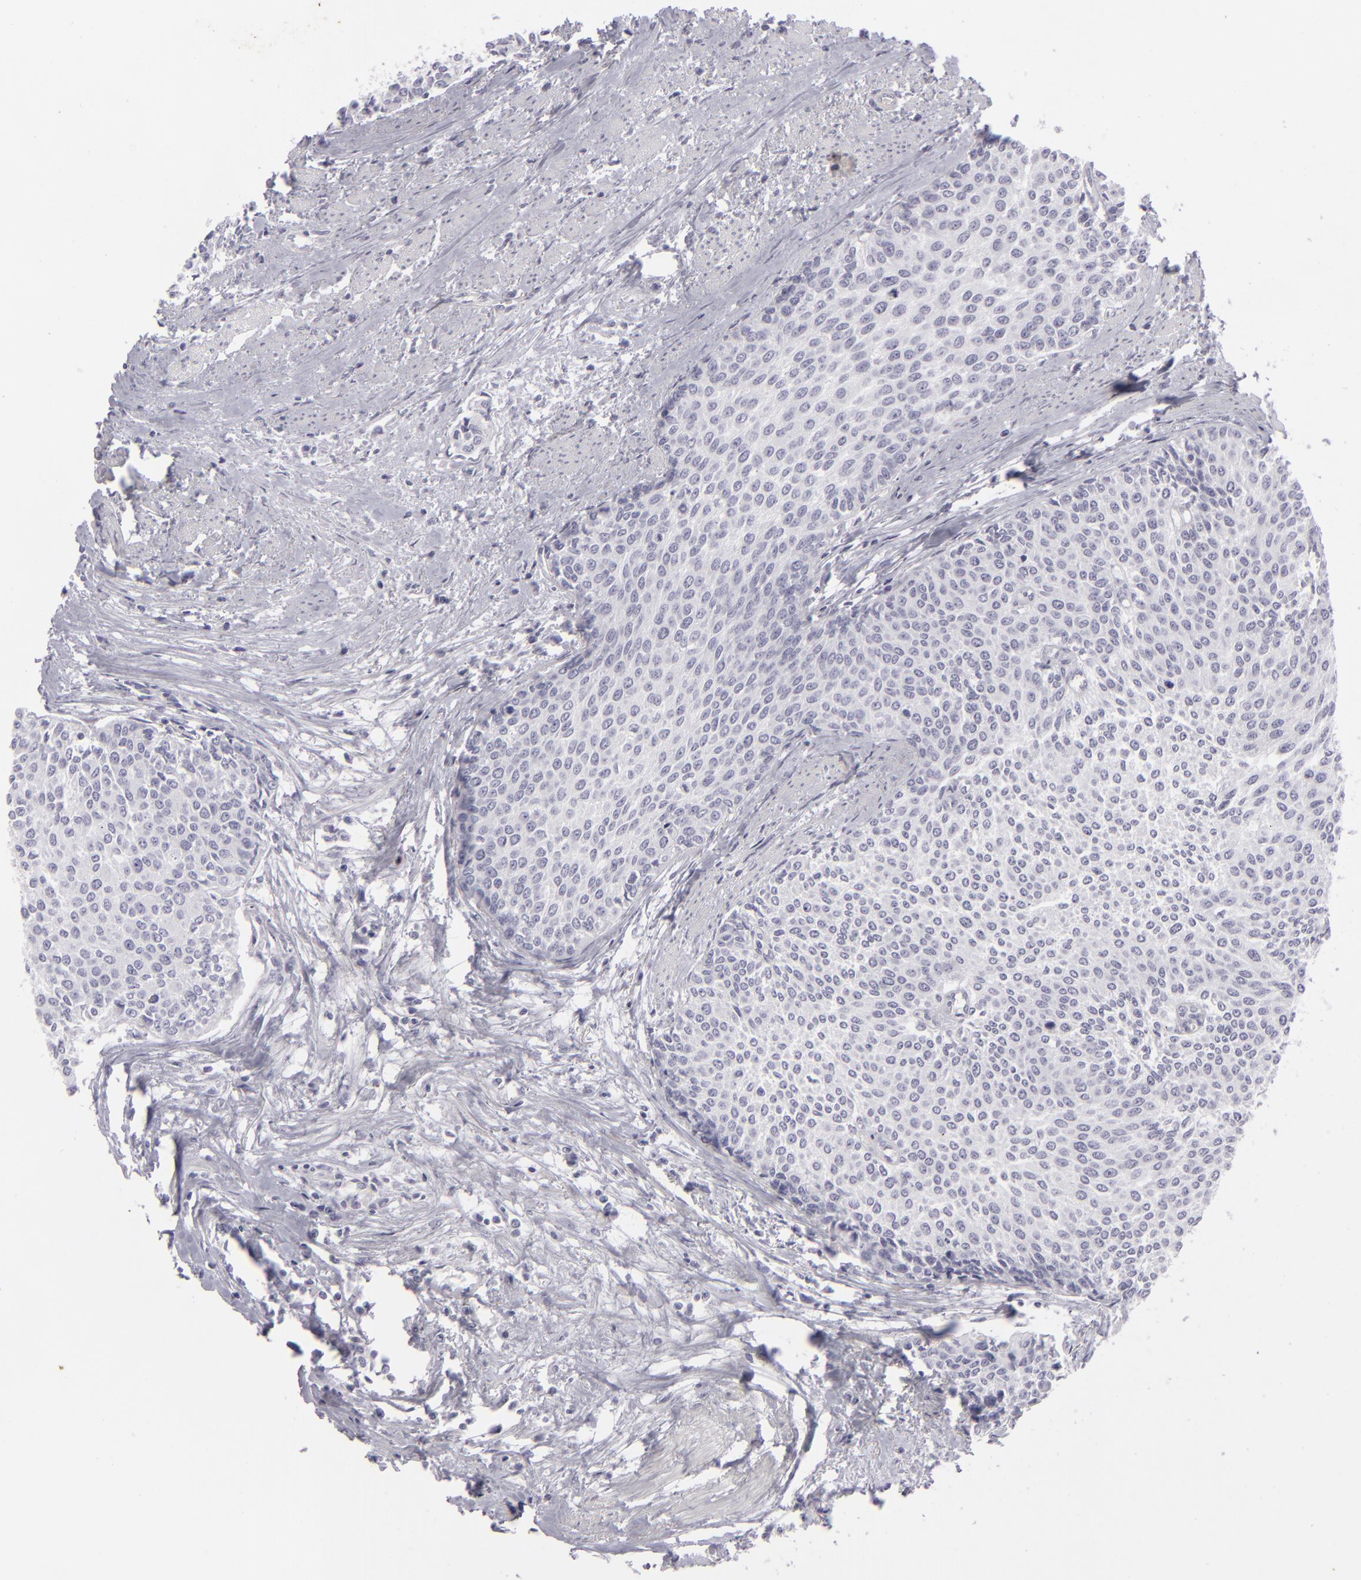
{"staining": {"intensity": "negative", "quantity": "none", "location": "none"}, "tissue": "urothelial cancer", "cell_type": "Tumor cells", "image_type": "cancer", "snomed": [{"axis": "morphology", "description": "Urothelial carcinoma, Low grade"}, {"axis": "topography", "description": "Urinary bladder"}], "caption": "DAB immunohistochemical staining of human low-grade urothelial carcinoma reveals no significant expression in tumor cells.", "gene": "KRT1", "patient": {"sex": "female", "age": 73}}